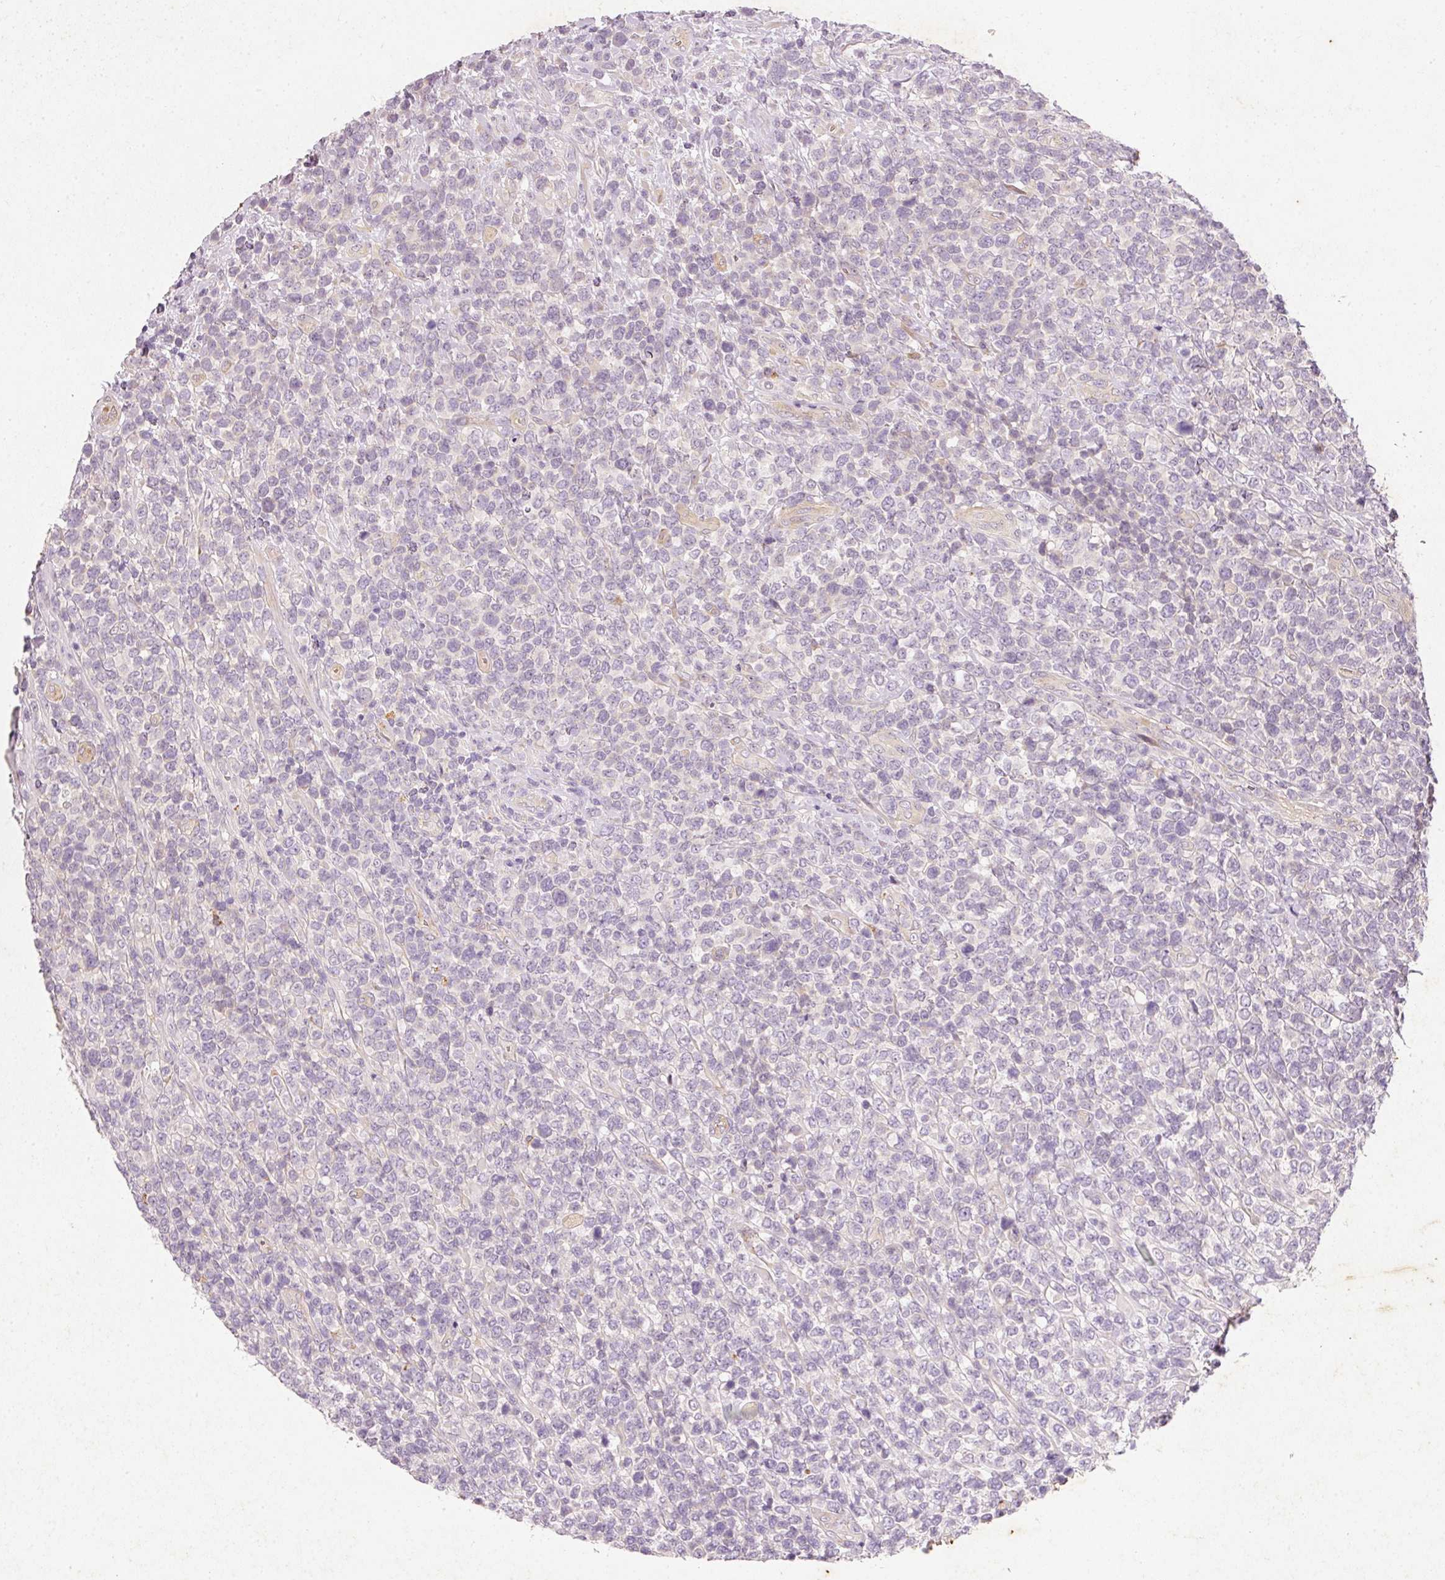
{"staining": {"intensity": "negative", "quantity": "none", "location": "none"}, "tissue": "lymphoma", "cell_type": "Tumor cells", "image_type": "cancer", "snomed": [{"axis": "morphology", "description": "Malignant lymphoma, non-Hodgkin's type, High grade"}, {"axis": "topography", "description": "Soft tissue"}], "caption": "DAB (3,3'-diaminobenzidine) immunohistochemical staining of lymphoma demonstrates no significant expression in tumor cells.", "gene": "RGL2", "patient": {"sex": "female", "age": 56}}